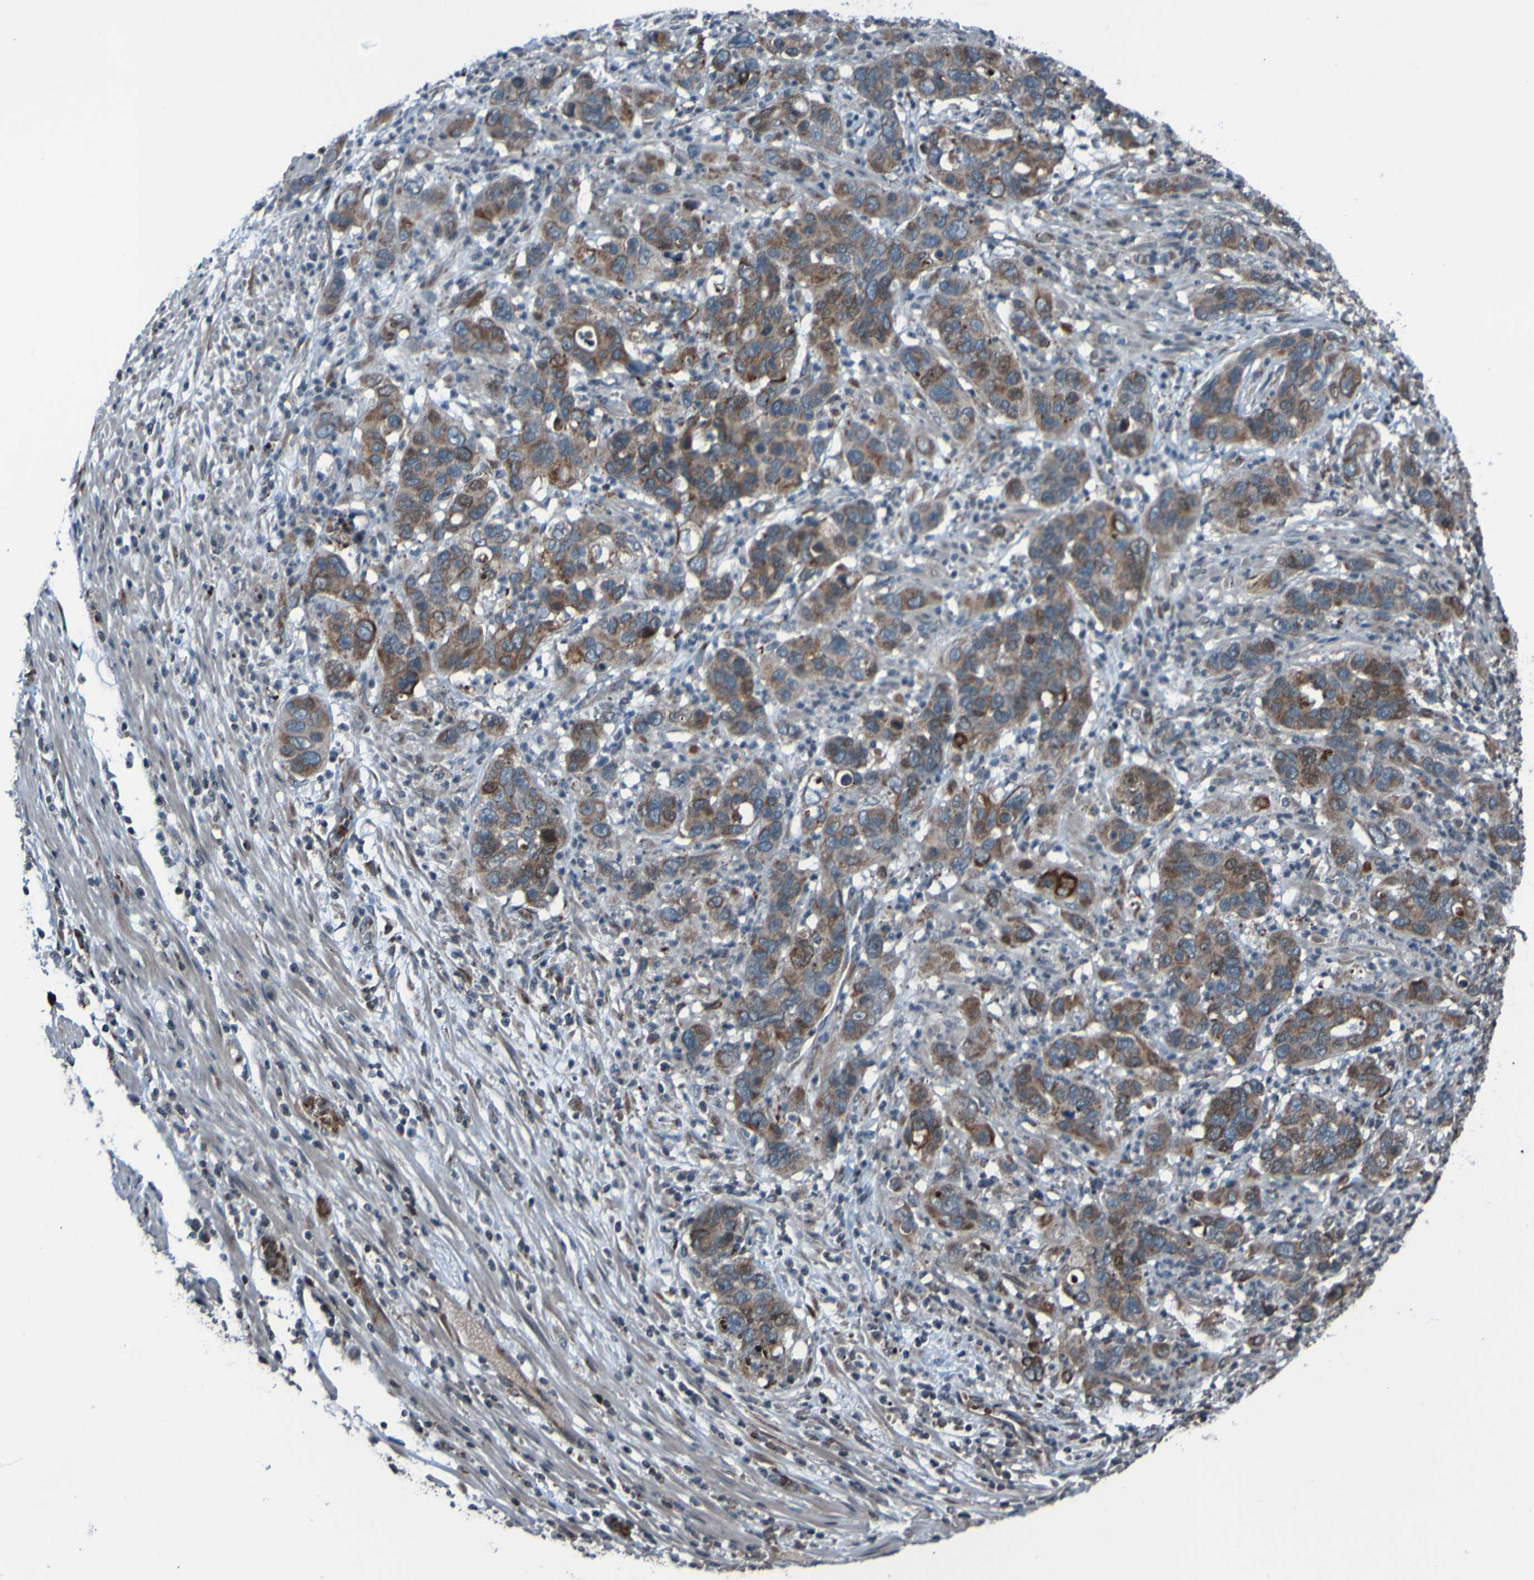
{"staining": {"intensity": "moderate", "quantity": ">75%", "location": "cytoplasmic/membranous"}, "tissue": "pancreatic cancer", "cell_type": "Tumor cells", "image_type": "cancer", "snomed": [{"axis": "morphology", "description": "Adenocarcinoma, NOS"}, {"axis": "topography", "description": "Pancreas"}], "caption": "Pancreatic adenocarcinoma stained with DAB immunohistochemistry exhibits medium levels of moderate cytoplasmic/membranous staining in about >75% of tumor cells.", "gene": "UNG", "patient": {"sex": "female", "age": 71}}